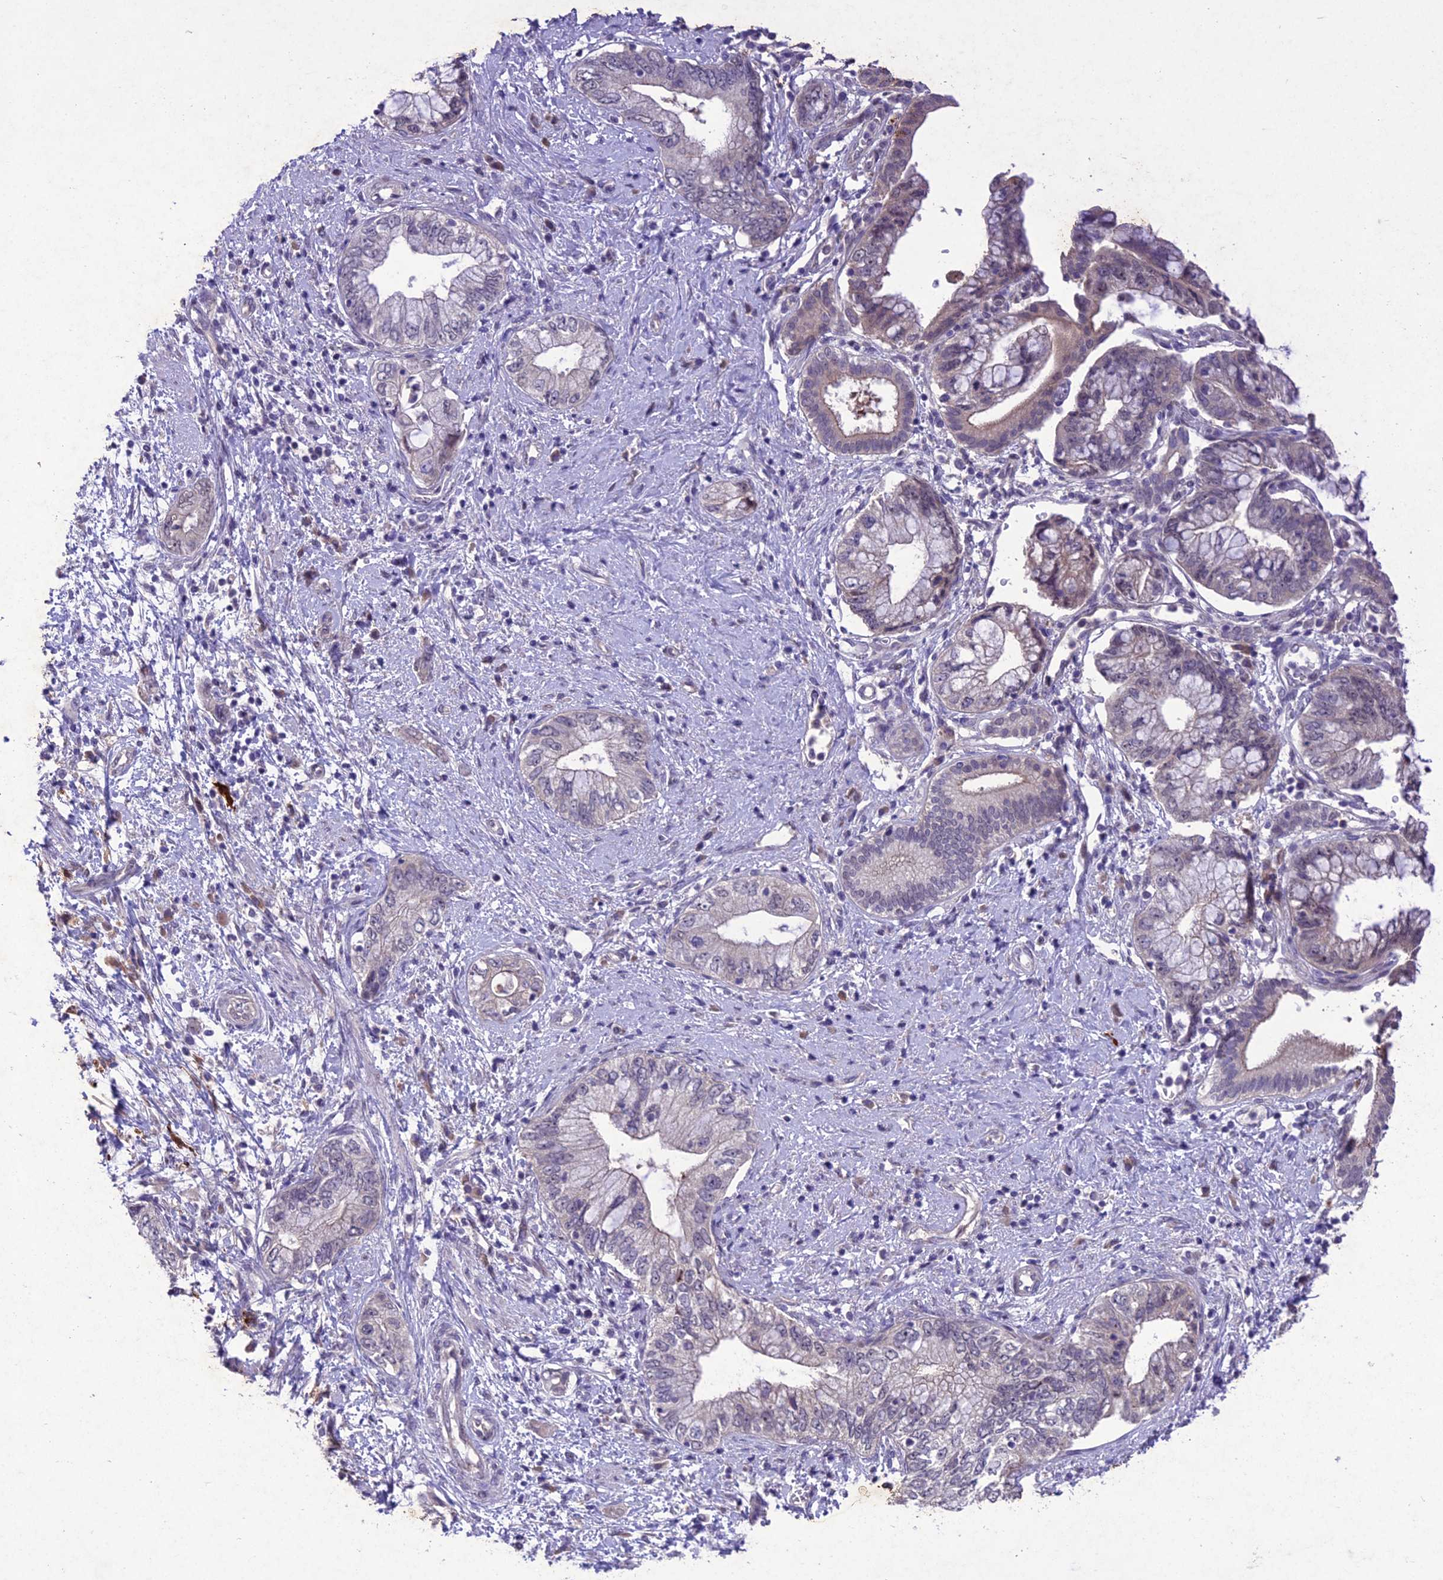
{"staining": {"intensity": "weak", "quantity": "<25%", "location": "cytoplasmic/membranous"}, "tissue": "pancreatic cancer", "cell_type": "Tumor cells", "image_type": "cancer", "snomed": [{"axis": "morphology", "description": "Adenocarcinoma, NOS"}, {"axis": "topography", "description": "Pancreas"}], "caption": "This is an immunohistochemistry histopathology image of pancreatic adenocarcinoma. There is no positivity in tumor cells.", "gene": "ANKRD52", "patient": {"sex": "female", "age": 73}}